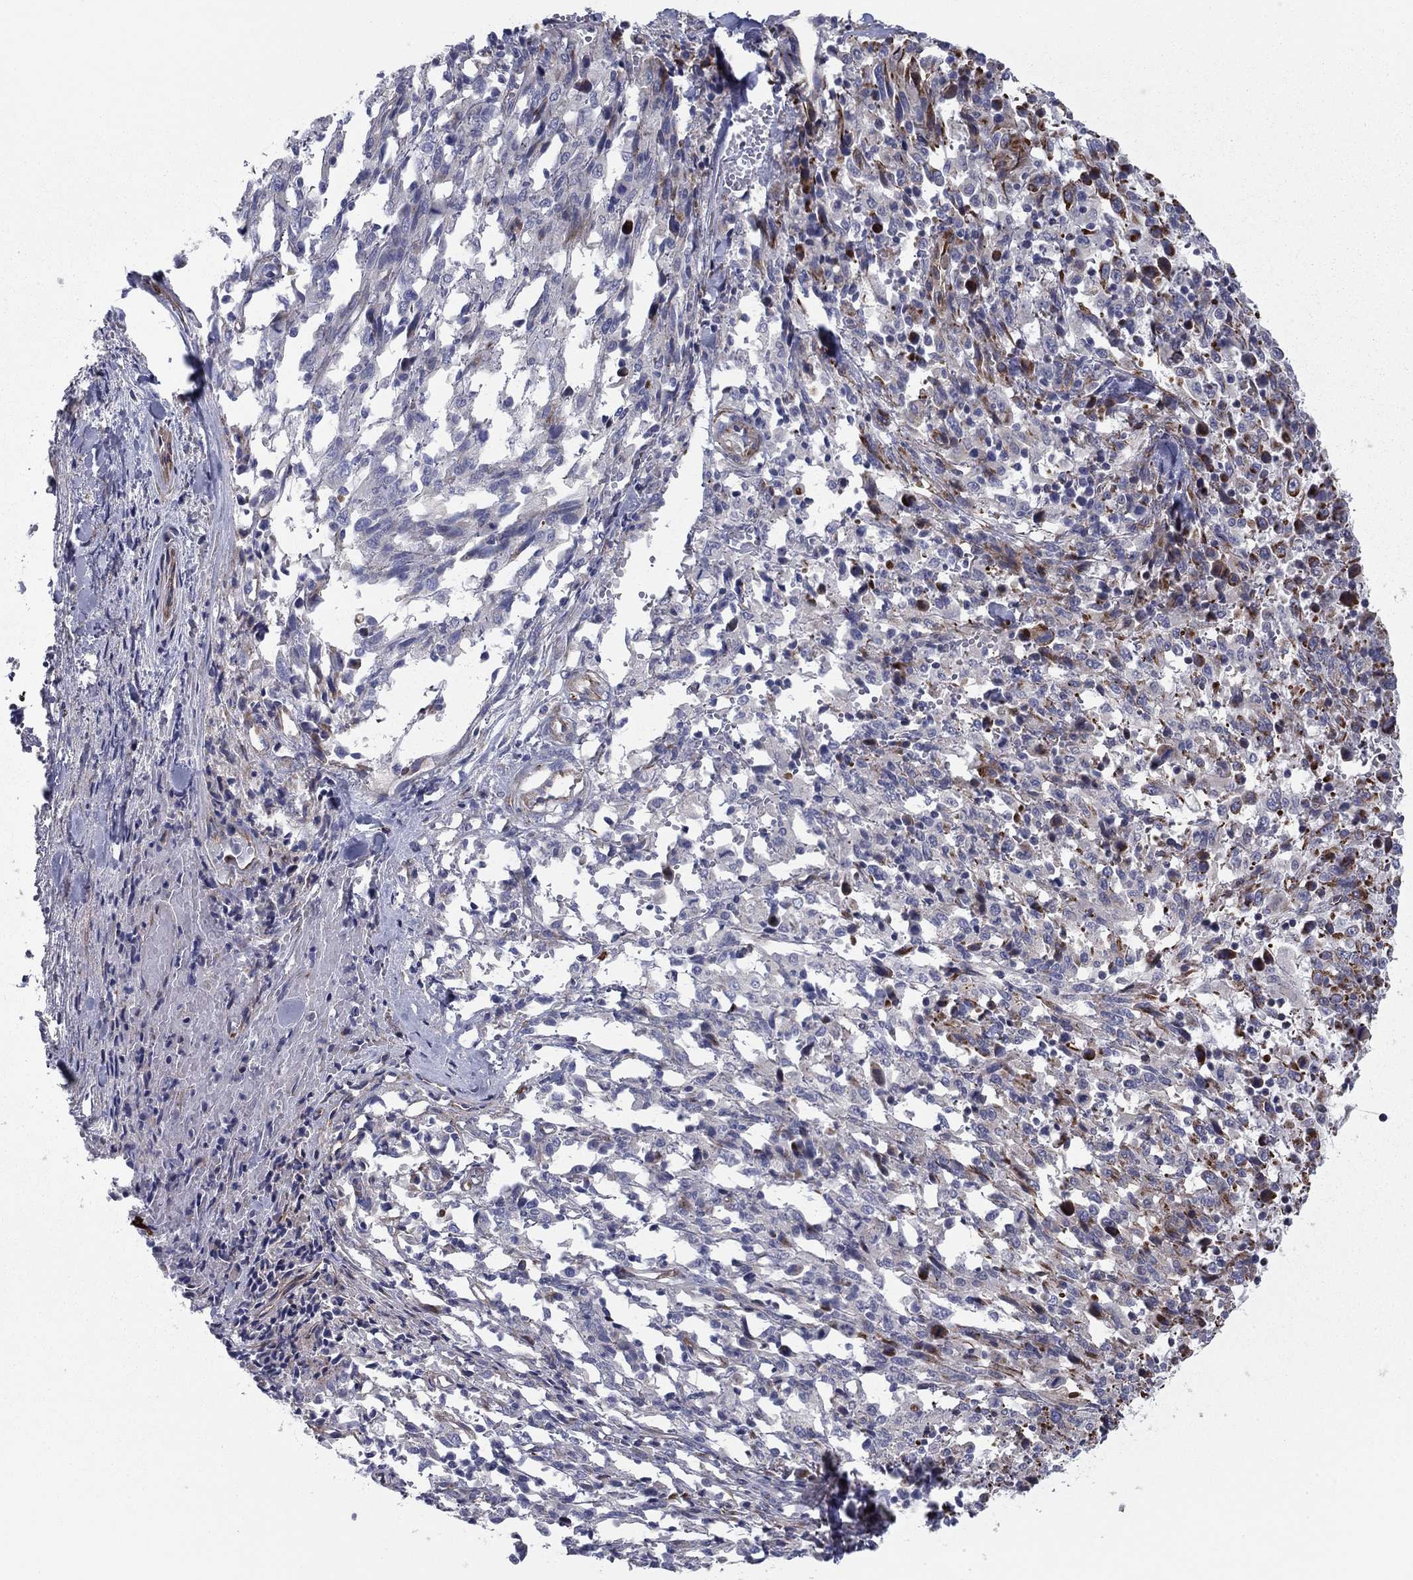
{"staining": {"intensity": "moderate", "quantity": "<25%", "location": "cytoplasmic/membranous"}, "tissue": "melanoma", "cell_type": "Tumor cells", "image_type": "cancer", "snomed": [{"axis": "morphology", "description": "Malignant melanoma, NOS"}, {"axis": "topography", "description": "Skin"}], "caption": "Immunohistochemistry staining of melanoma, which displays low levels of moderate cytoplasmic/membranous positivity in about <25% of tumor cells indicating moderate cytoplasmic/membranous protein expression. The staining was performed using DAB (3,3'-diaminobenzidine) (brown) for protein detection and nuclei were counterstained in hematoxylin (blue).", "gene": "CLSTN1", "patient": {"sex": "female", "age": 91}}